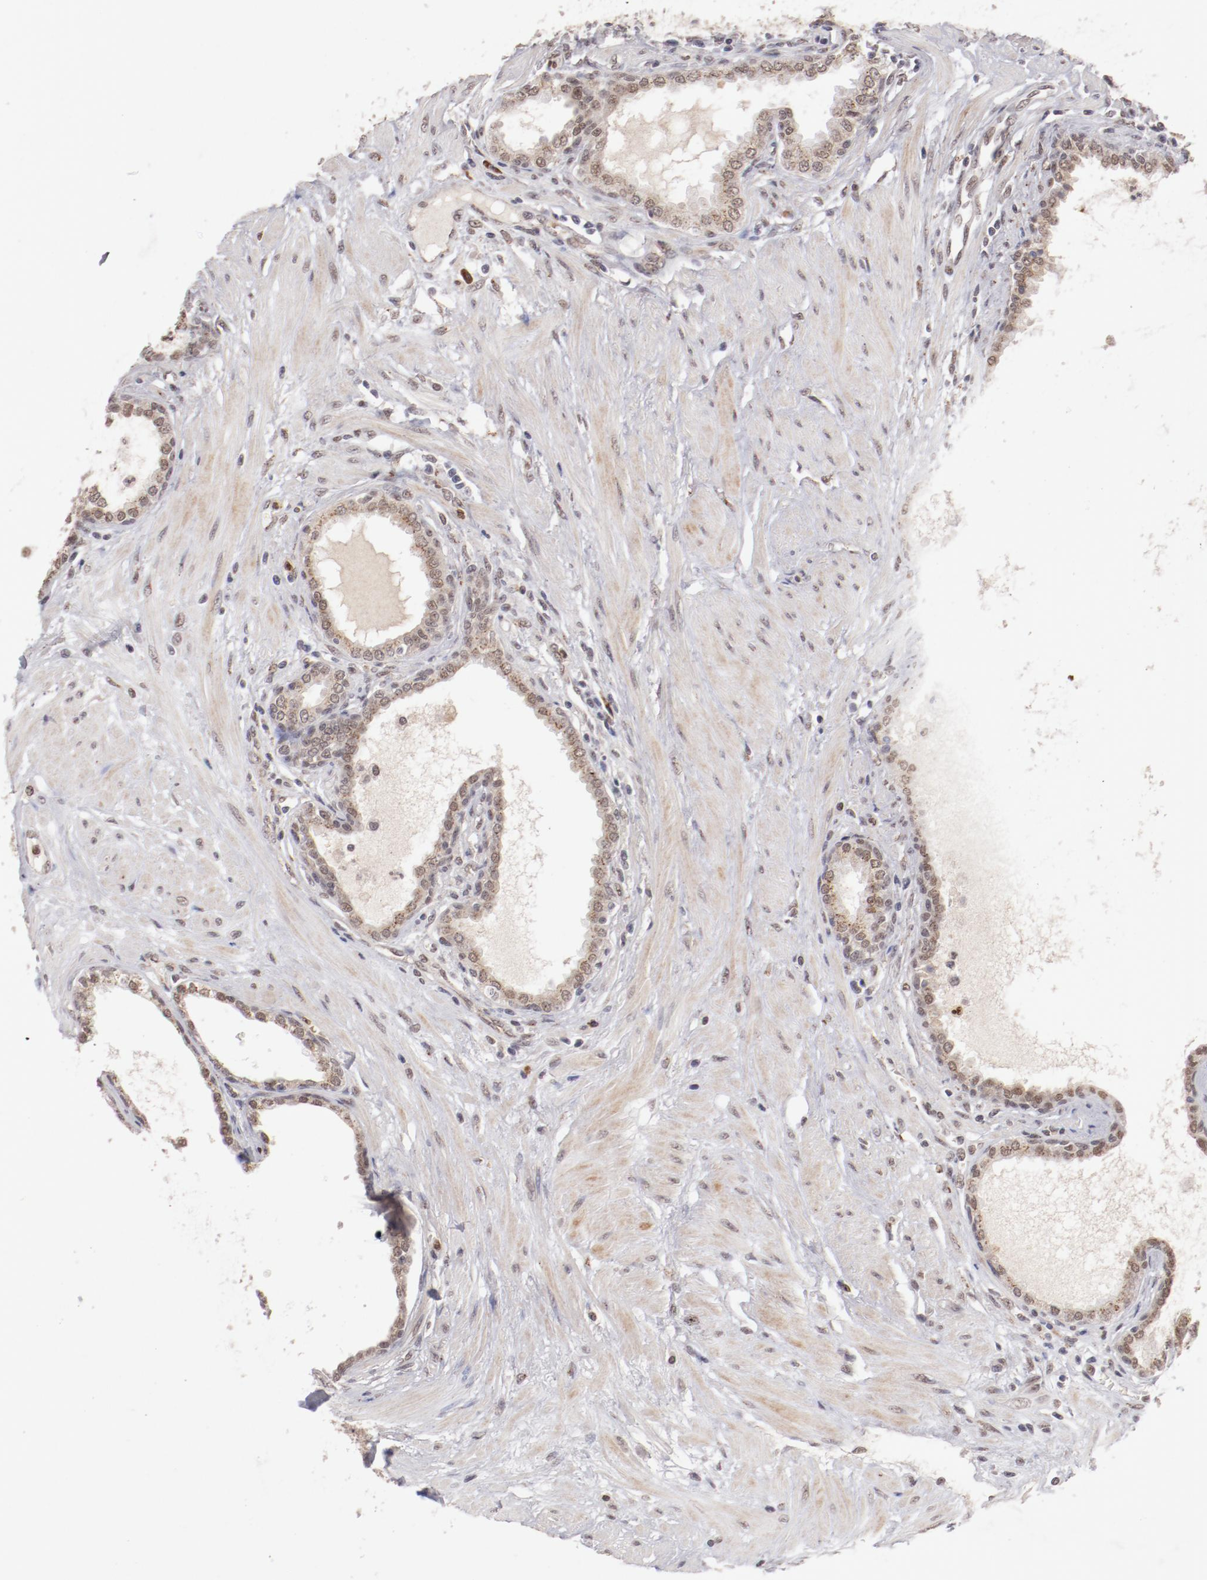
{"staining": {"intensity": "weak", "quantity": ">75%", "location": "cytoplasmic/membranous,nuclear"}, "tissue": "prostate", "cell_type": "Glandular cells", "image_type": "normal", "snomed": [{"axis": "morphology", "description": "Normal tissue, NOS"}, {"axis": "topography", "description": "Prostate"}], "caption": "IHC photomicrograph of normal prostate: prostate stained using immunohistochemistry shows low levels of weak protein expression localized specifically in the cytoplasmic/membranous,nuclear of glandular cells, appearing as a cytoplasmic/membranous,nuclear brown color.", "gene": "NFE2", "patient": {"sex": "male", "age": 64}}